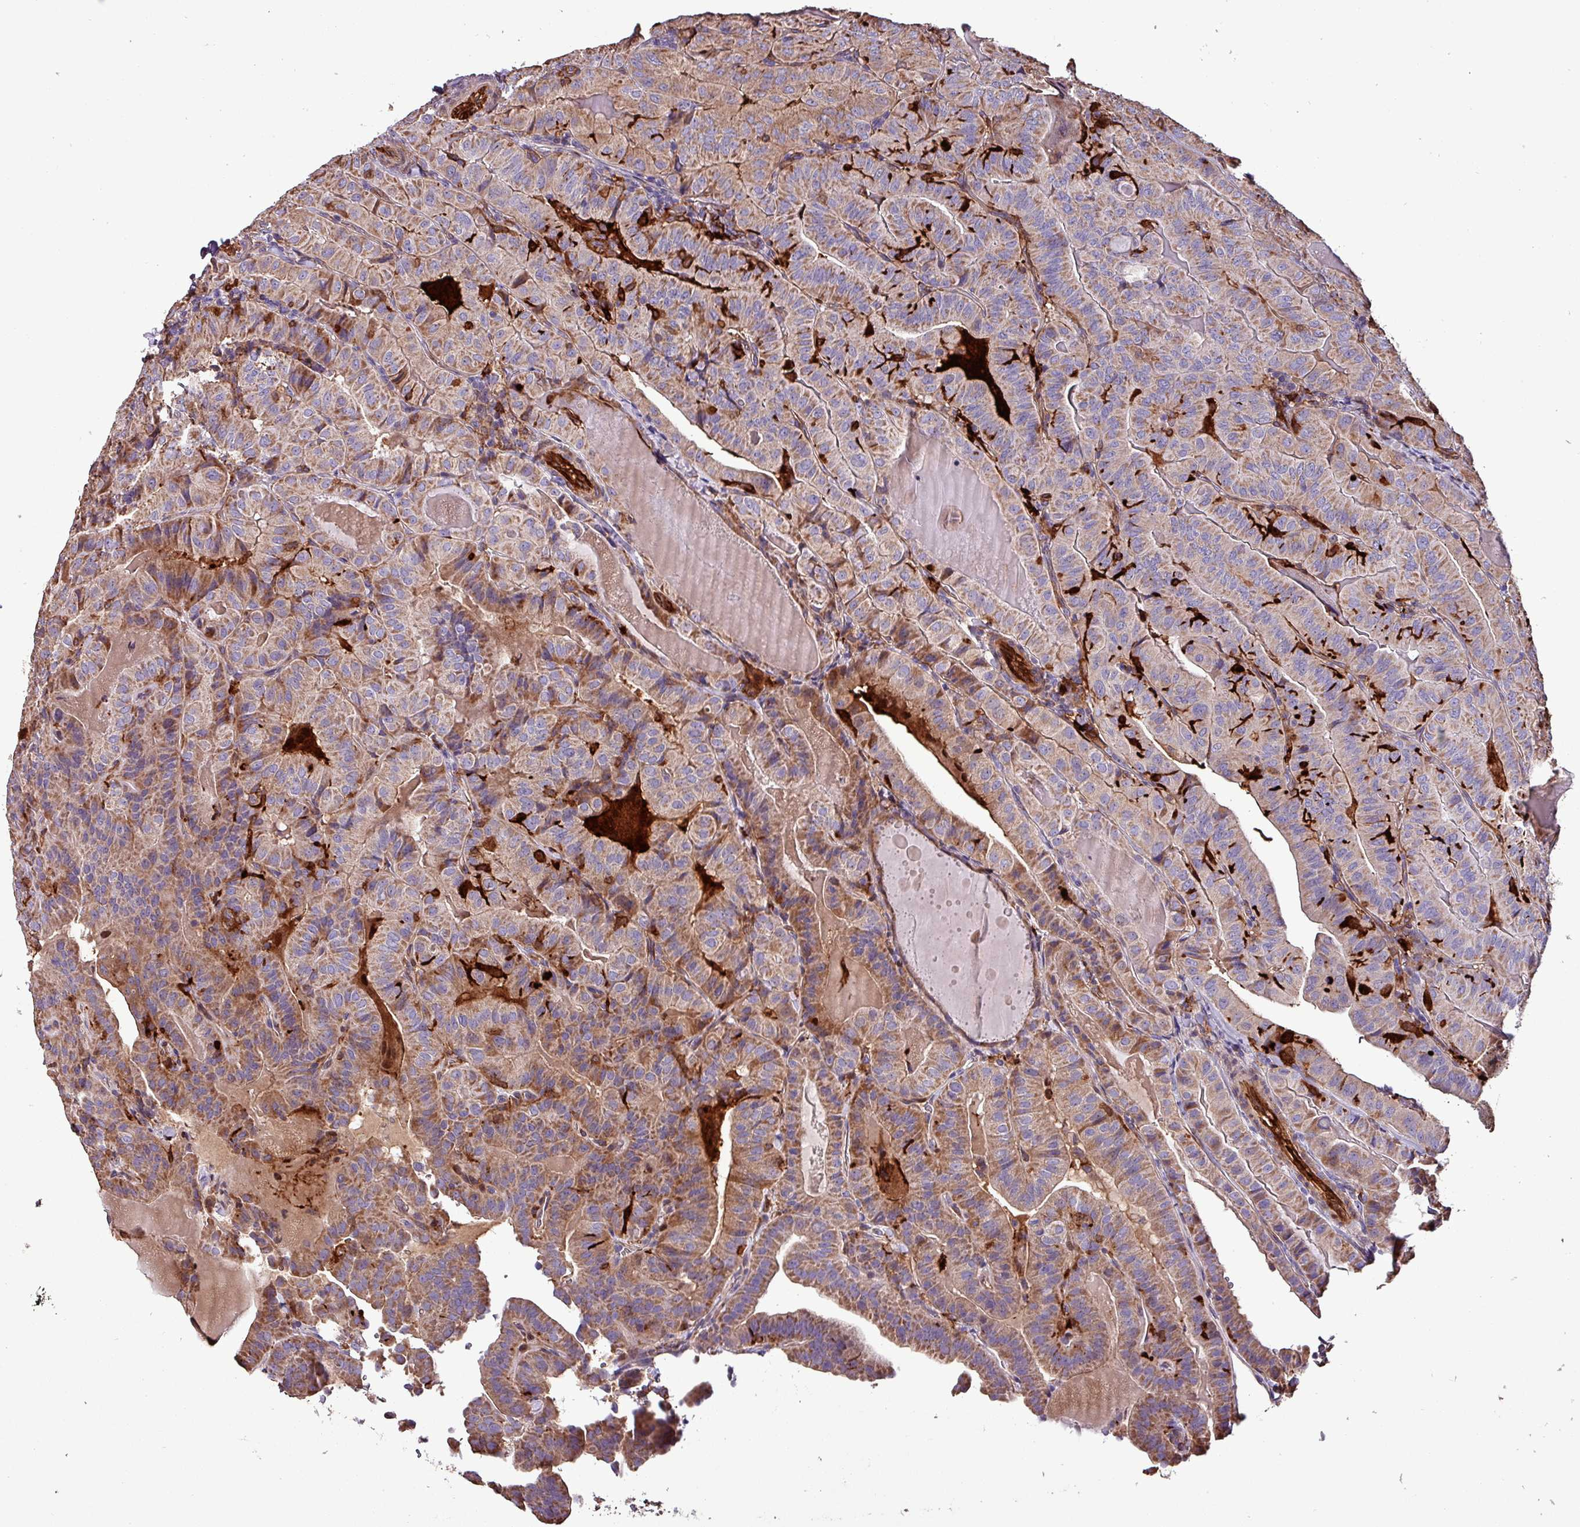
{"staining": {"intensity": "moderate", "quantity": ">75%", "location": "cytoplasmic/membranous"}, "tissue": "thyroid cancer", "cell_type": "Tumor cells", "image_type": "cancer", "snomed": [{"axis": "morphology", "description": "Papillary adenocarcinoma, NOS"}, {"axis": "topography", "description": "Thyroid gland"}], "caption": "Thyroid cancer (papillary adenocarcinoma) was stained to show a protein in brown. There is medium levels of moderate cytoplasmic/membranous staining in about >75% of tumor cells. Nuclei are stained in blue.", "gene": "SCIN", "patient": {"sex": "female", "age": 68}}